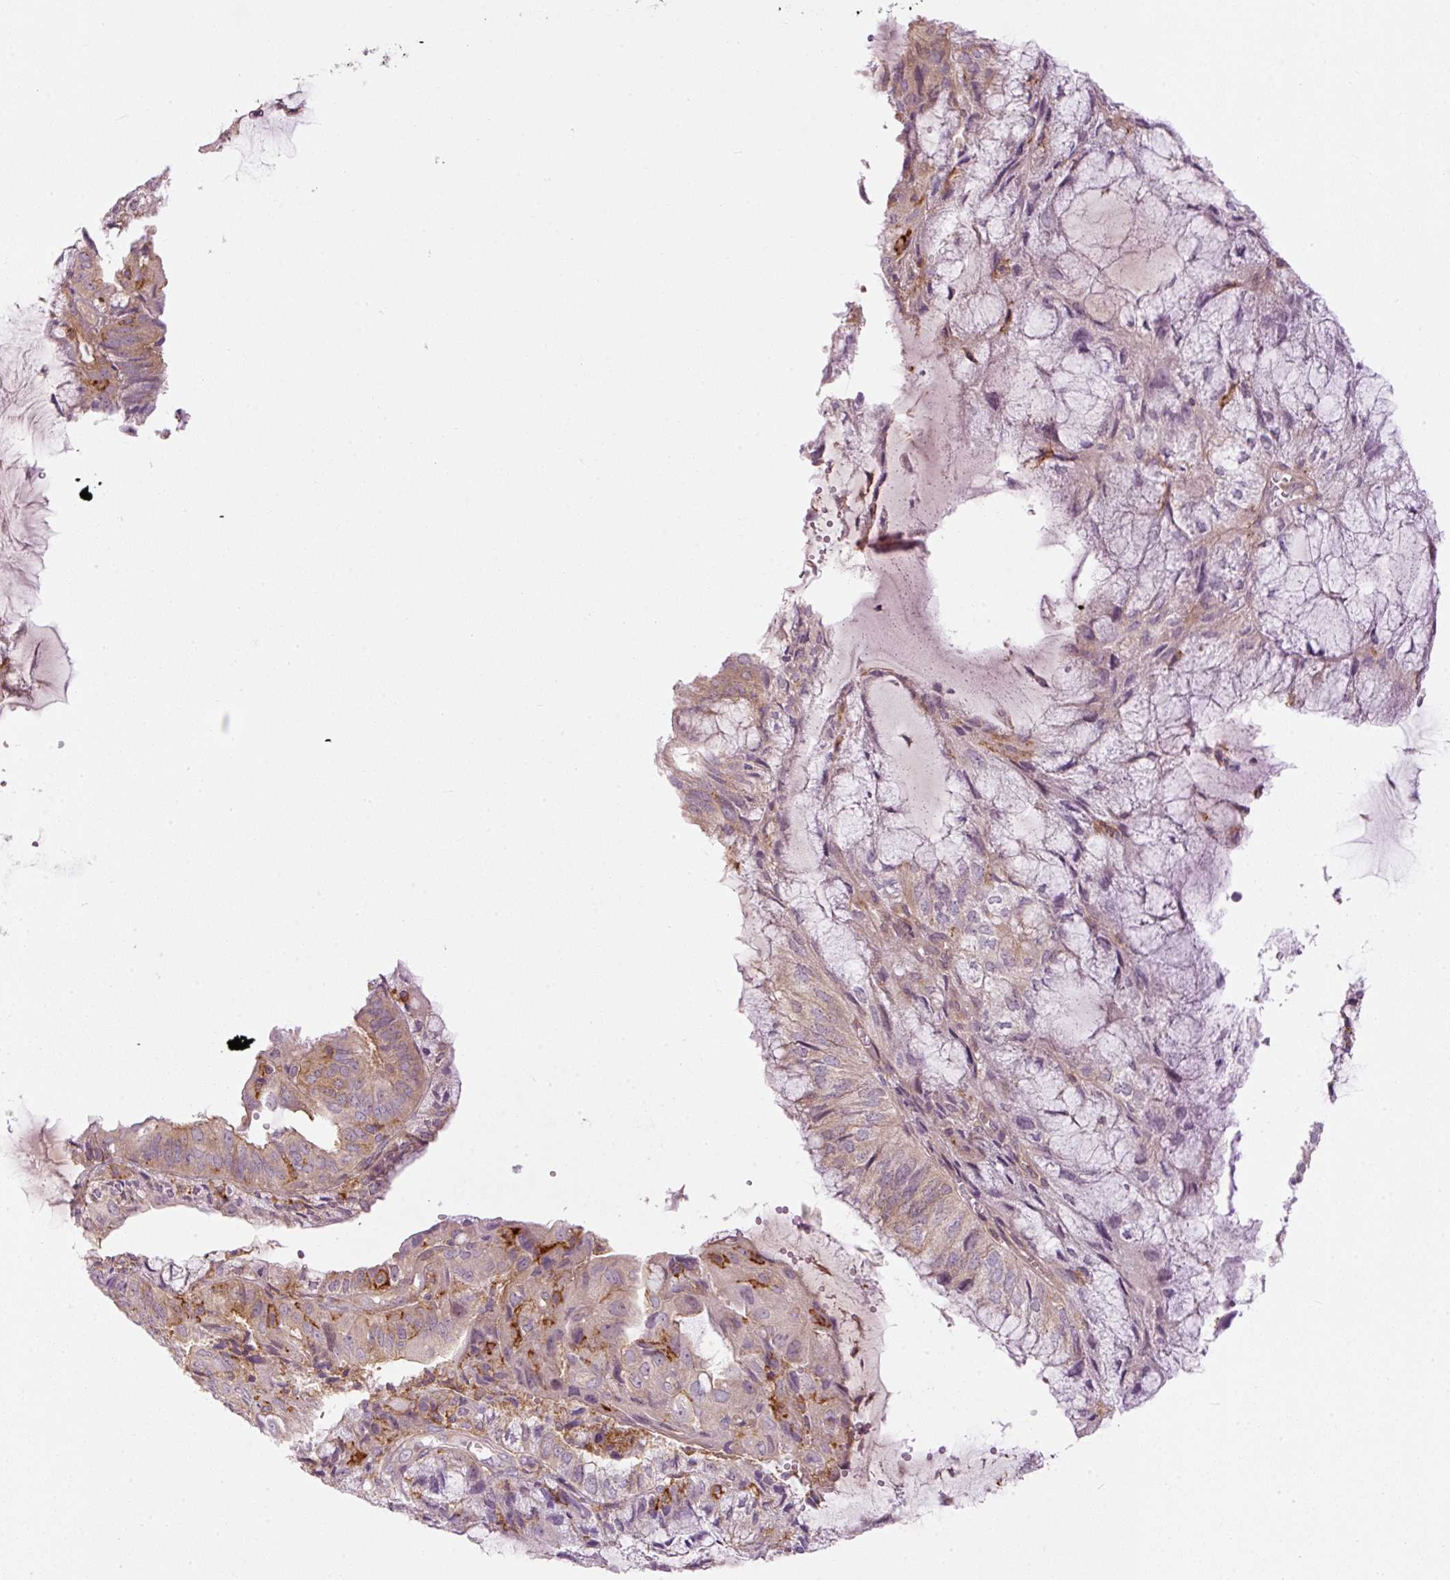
{"staining": {"intensity": "moderate", "quantity": "<25%", "location": "cytoplasmic/membranous"}, "tissue": "endometrial cancer", "cell_type": "Tumor cells", "image_type": "cancer", "snomed": [{"axis": "morphology", "description": "Adenocarcinoma, NOS"}, {"axis": "topography", "description": "Endometrium"}], "caption": "A low amount of moderate cytoplasmic/membranous expression is appreciated in approximately <25% of tumor cells in adenocarcinoma (endometrial) tissue.", "gene": "MZT2B", "patient": {"sex": "female", "age": 81}}